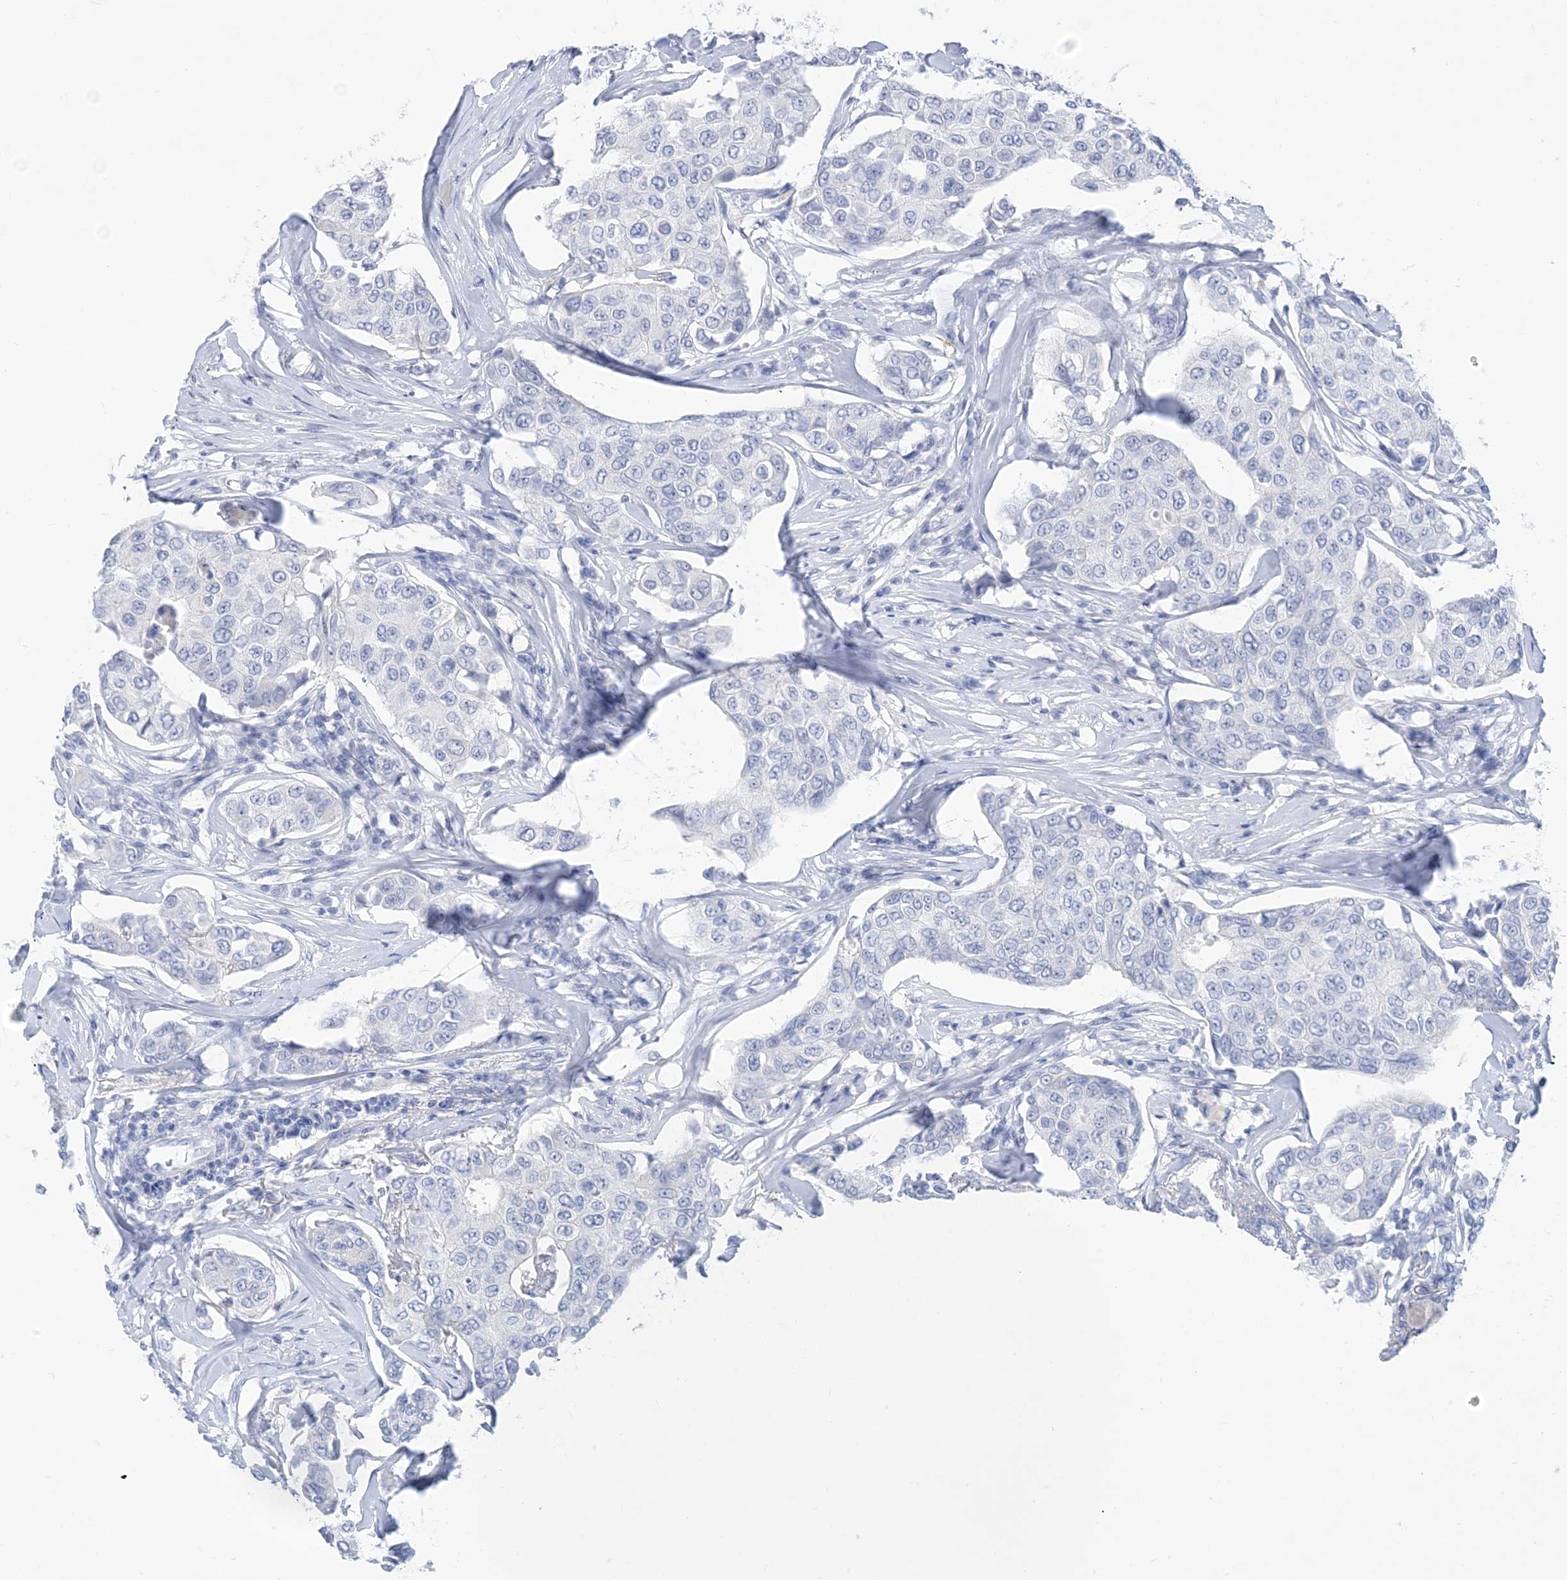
{"staining": {"intensity": "negative", "quantity": "none", "location": "none"}, "tissue": "breast cancer", "cell_type": "Tumor cells", "image_type": "cancer", "snomed": [{"axis": "morphology", "description": "Duct carcinoma"}, {"axis": "topography", "description": "Breast"}], "caption": "High power microscopy image of an immunohistochemistry histopathology image of intraductal carcinoma (breast), revealing no significant positivity in tumor cells.", "gene": "SH3YL1", "patient": {"sex": "female", "age": 80}}